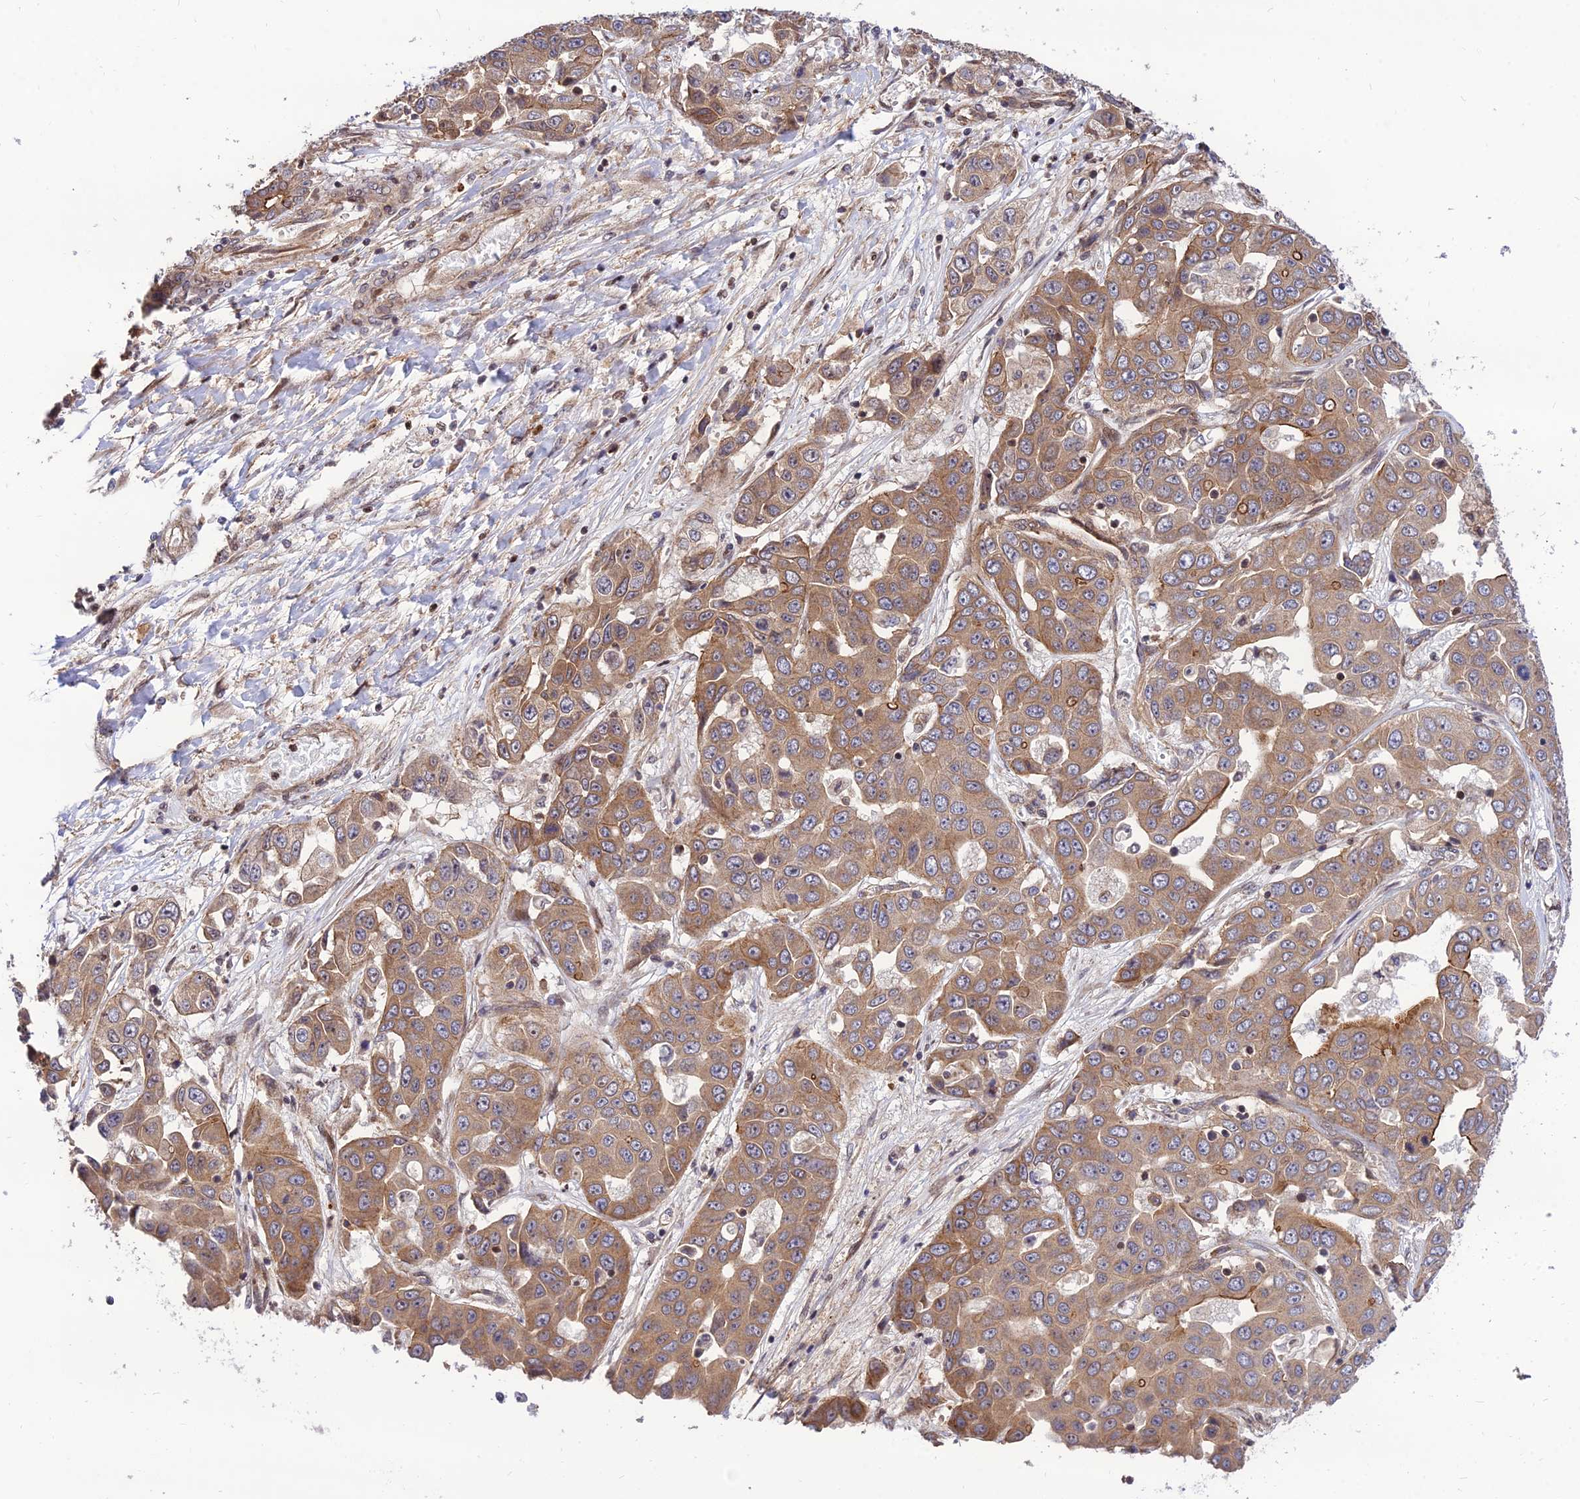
{"staining": {"intensity": "moderate", "quantity": ">75%", "location": "cytoplasmic/membranous"}, "tissue": "liver cancer", "cell_type": "Tumor cells", "image_type": "cancer", "snomed": [{"axis": "morphology", "description": "Cholangiocarcinoma"}, {"axis": "topography", "description": "Liver"}], "caption": "The immunohistochemical stain shows moderate cytoplasmic/membranous staining in tumor cells of liver cholangiocarcinoma tissue.", "gene": "SMG6", "patient": {"sex": "female", "age": 52}}